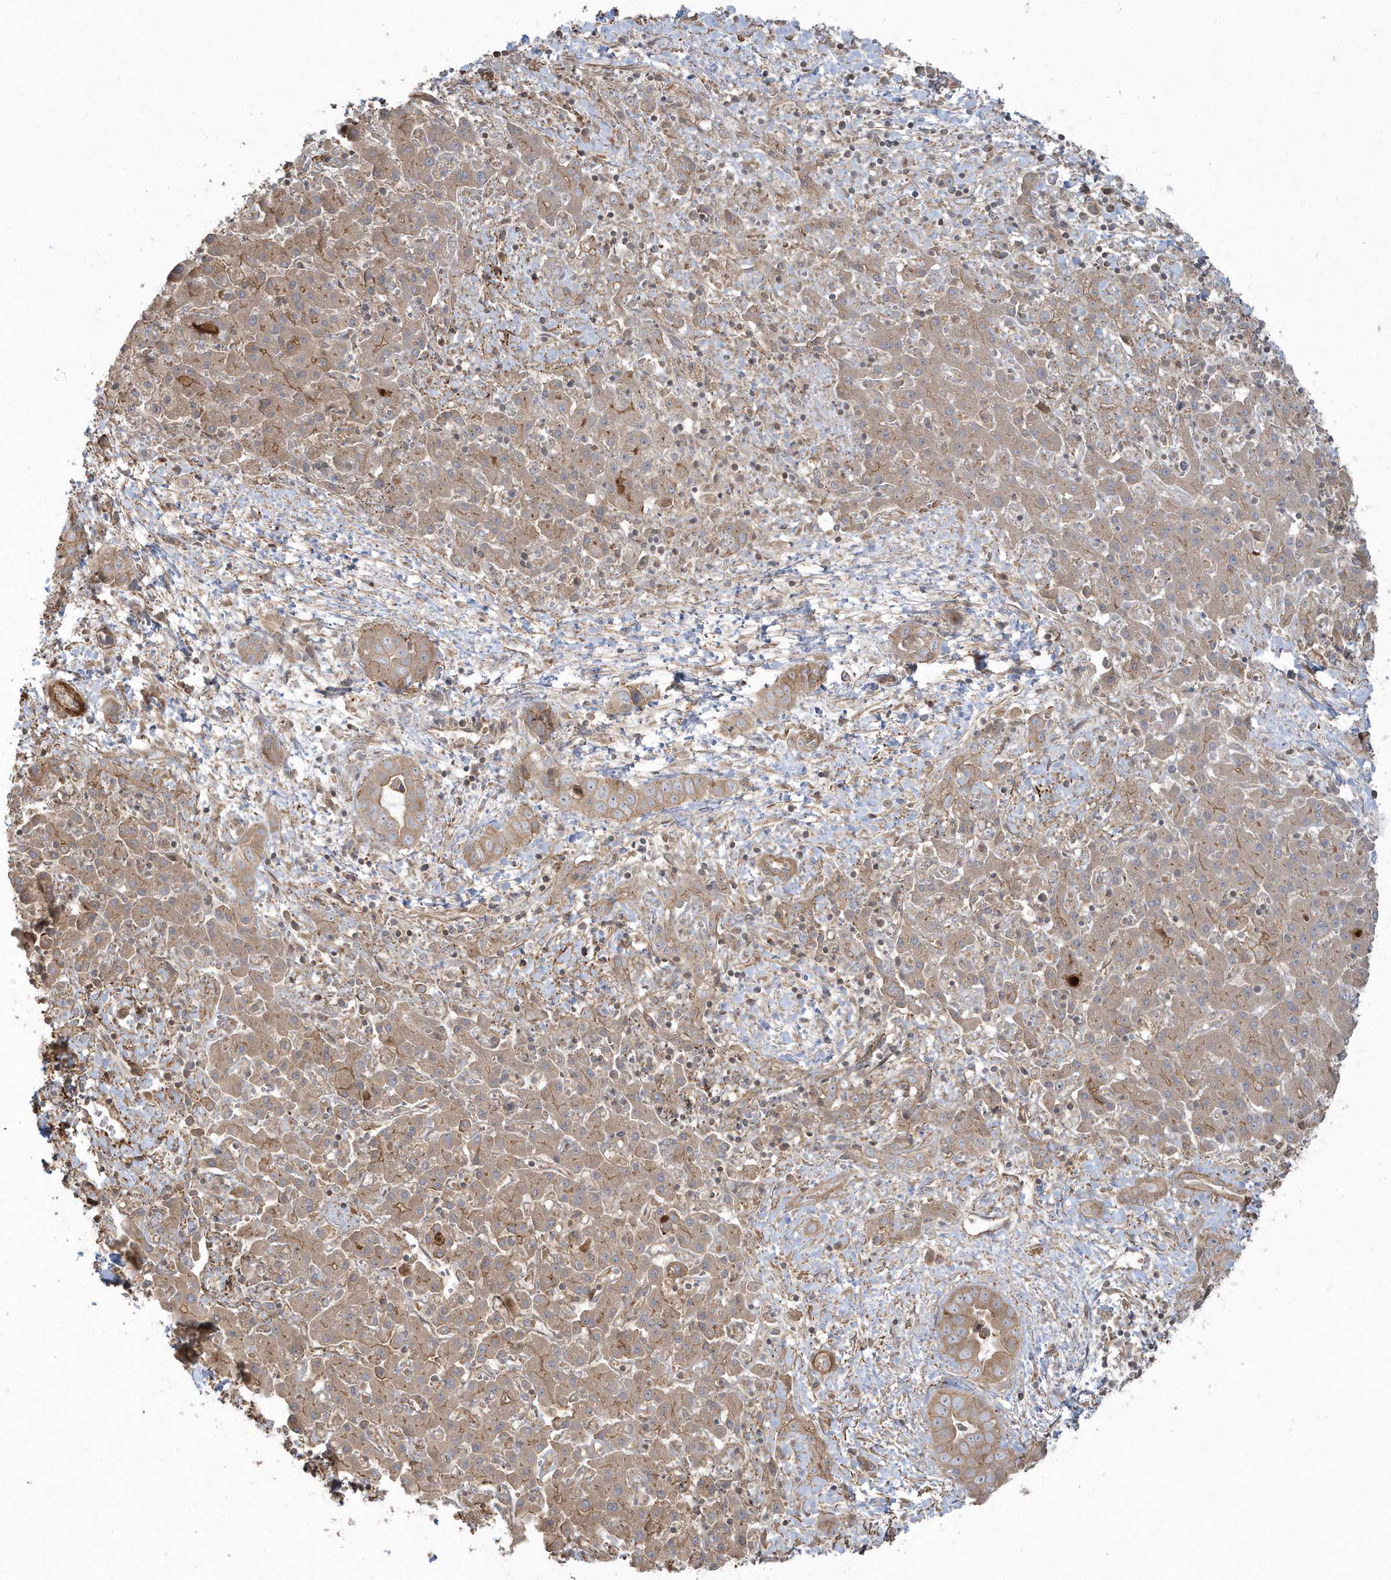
{"staining": {"intensity": "moderate", "quantity": ">75%", "location": "cytoplasmic/membranous"}, "tissue": "liver cancer", "cell_type": "Tumor cells", "image_type": "cancer", "snomed": [{"axis": "morphology", "description": "Cholangiocarcinoma"}, {"axis": "topography", "description": "Liver"}], "caption": "Immunohistochemical staining of liver cancer demonstrates moderate cytoplasmic/membranous protein positivity in about >75% of tumor cells.", "gene": "ARMC8", "patient": {"sex": "female", "age": 52}}